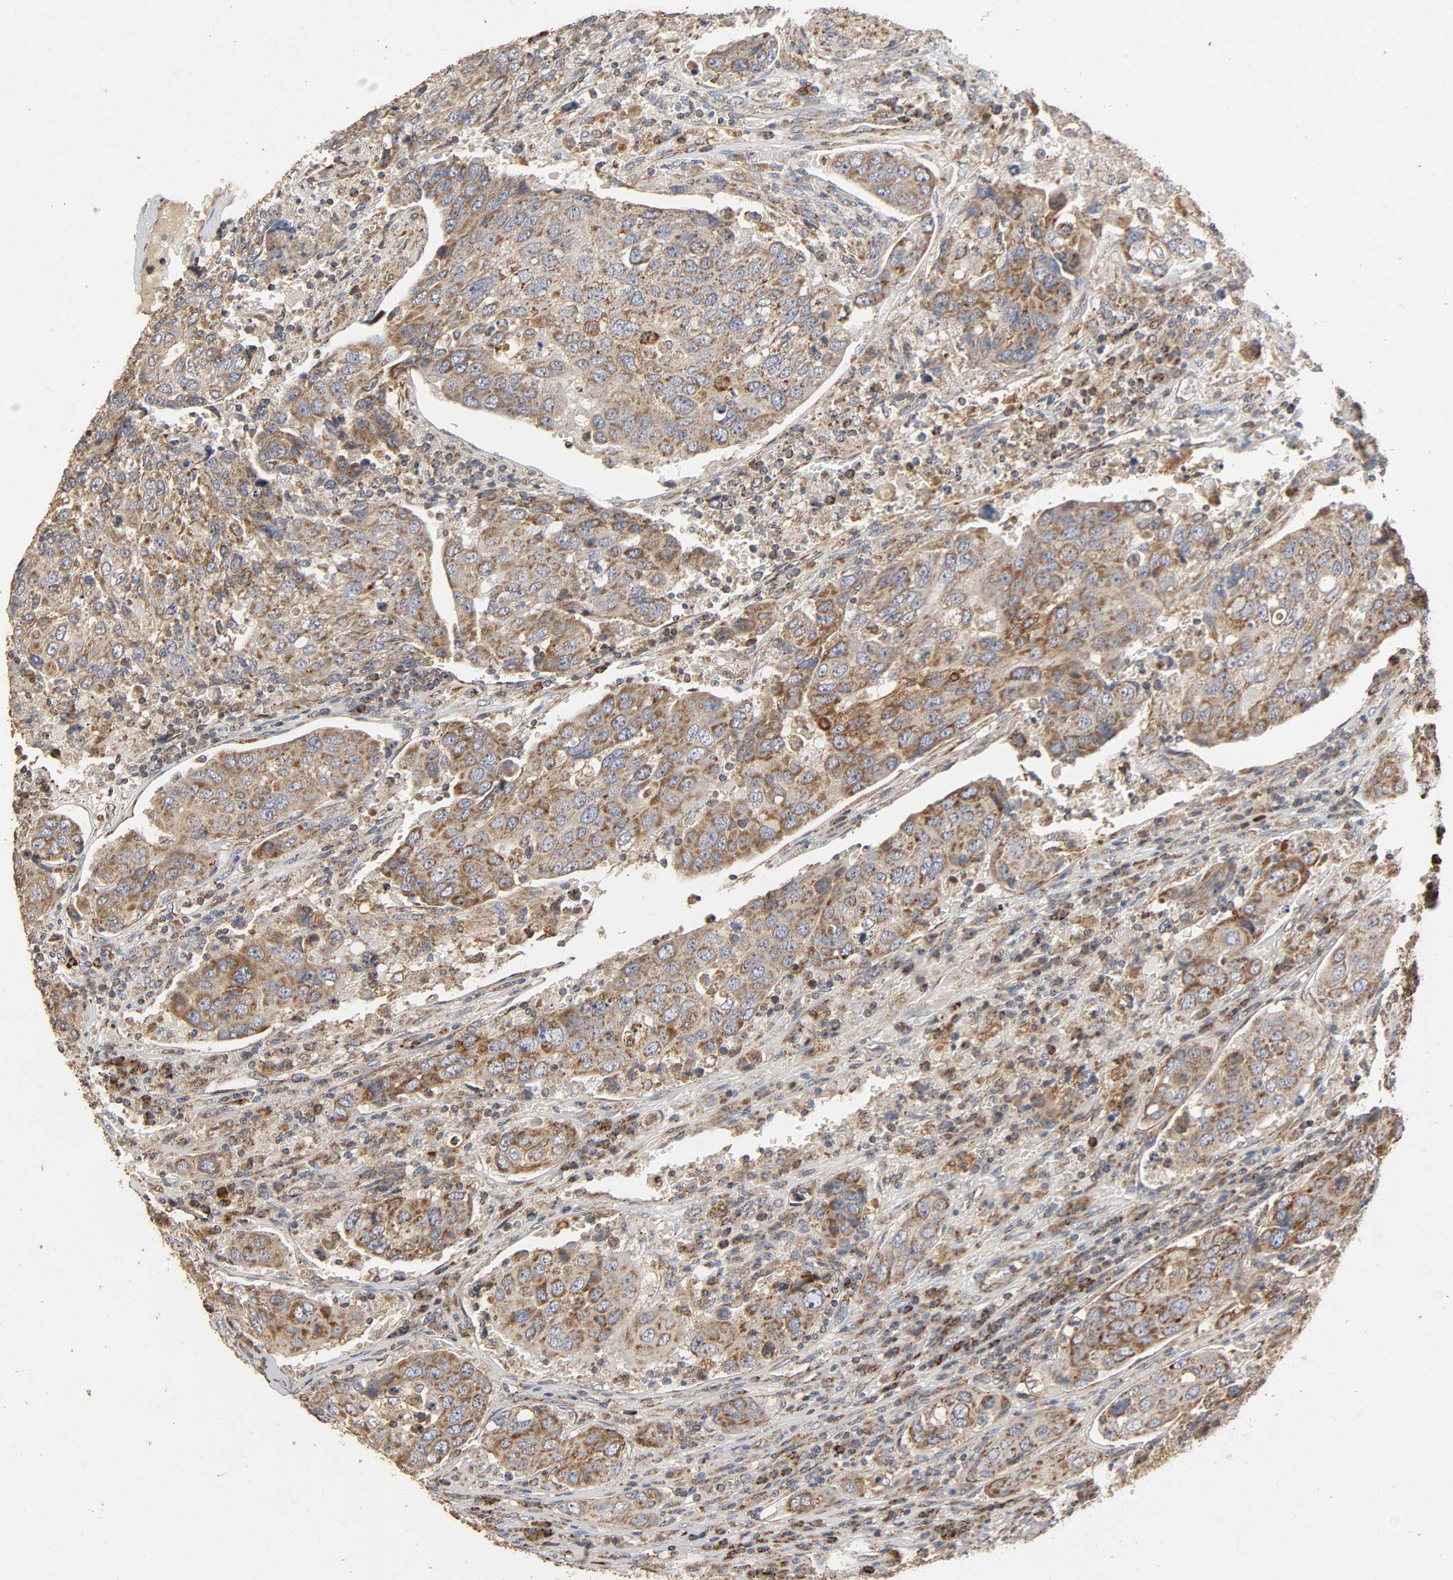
{"staining": {"intensity": "moderate", "quantity": ">75%", "location": "cytoplasmic/membranous"}, "tissue": "urothelial cancer", "cell_type": "Tumor cells", "image_type": "cancer", "snomed": [{"axis": "morphology", "description": "Urothelial carcinoma, High grade"}, {"axis": "topography", "description": "Lymph node"}, {"axis": "topography", "description": "Urinary bladder"}], "caption": "Moderate cytoplasmic/membranous protein positivity is present in about >75% of tumor cells in high-grade urothelial carcinoma.", "gene": "NDUFS3", "patient": {"sex": "male", "age": 51}}